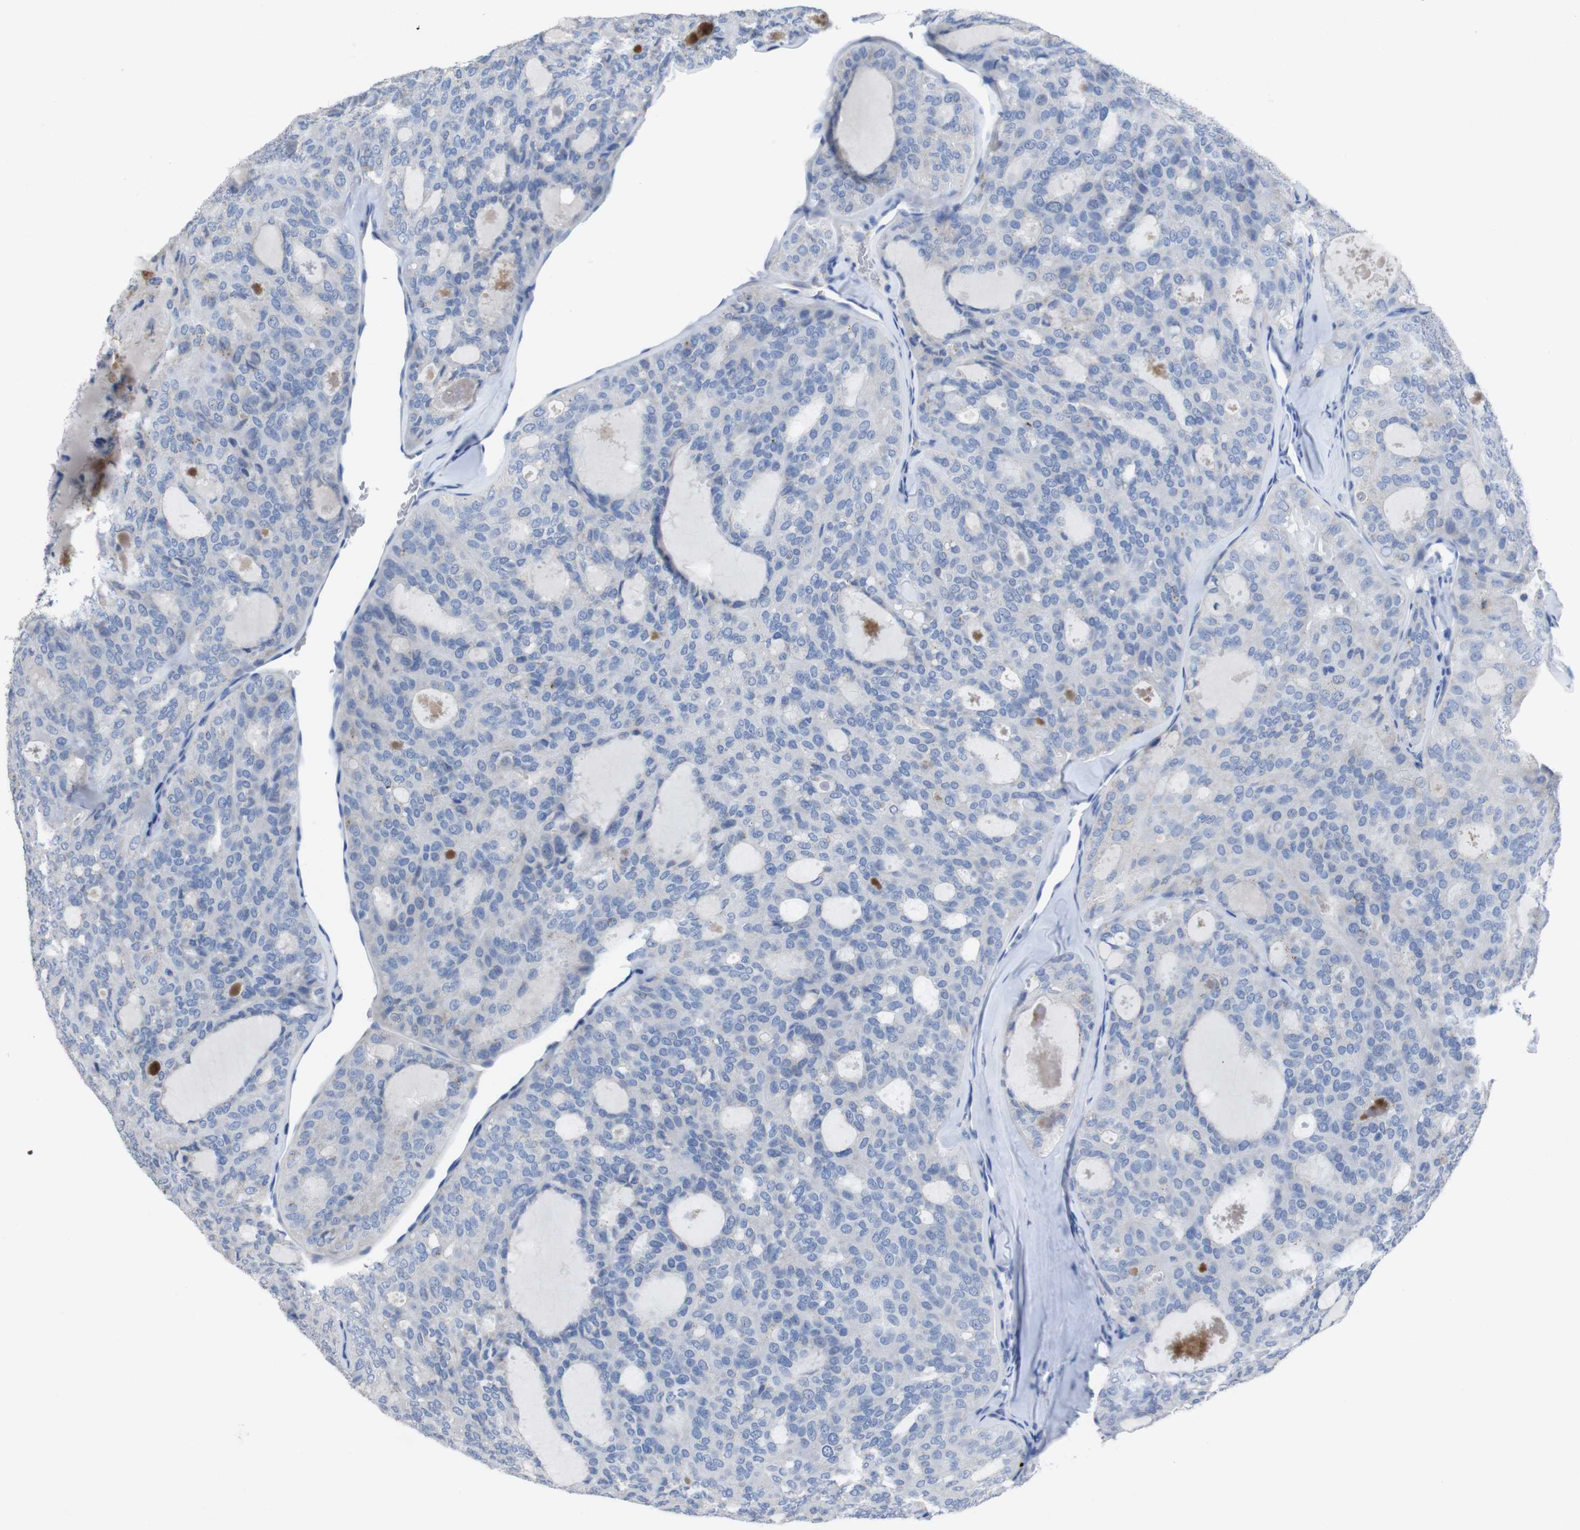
{"staining": {"intensity": "negative", "quantity": "none", "location": "none"}, "tissue": "thyroid cancer", "cell_type": "Tumor cells", "image_type": "cancer", "snomed": [{"axis": "morphology", "description": "Follicular adenoma carcinoma, NOS"}, {"axis": "topography", "description": "Thyroid gland"}], "caption": "Human thyroid follicular adenoma carcinoma stained for a protein using immunohistochemistry shows no expression in tumor cells.", "gene": "GJB2", "patient": {"sex": "male", "age": 75}}